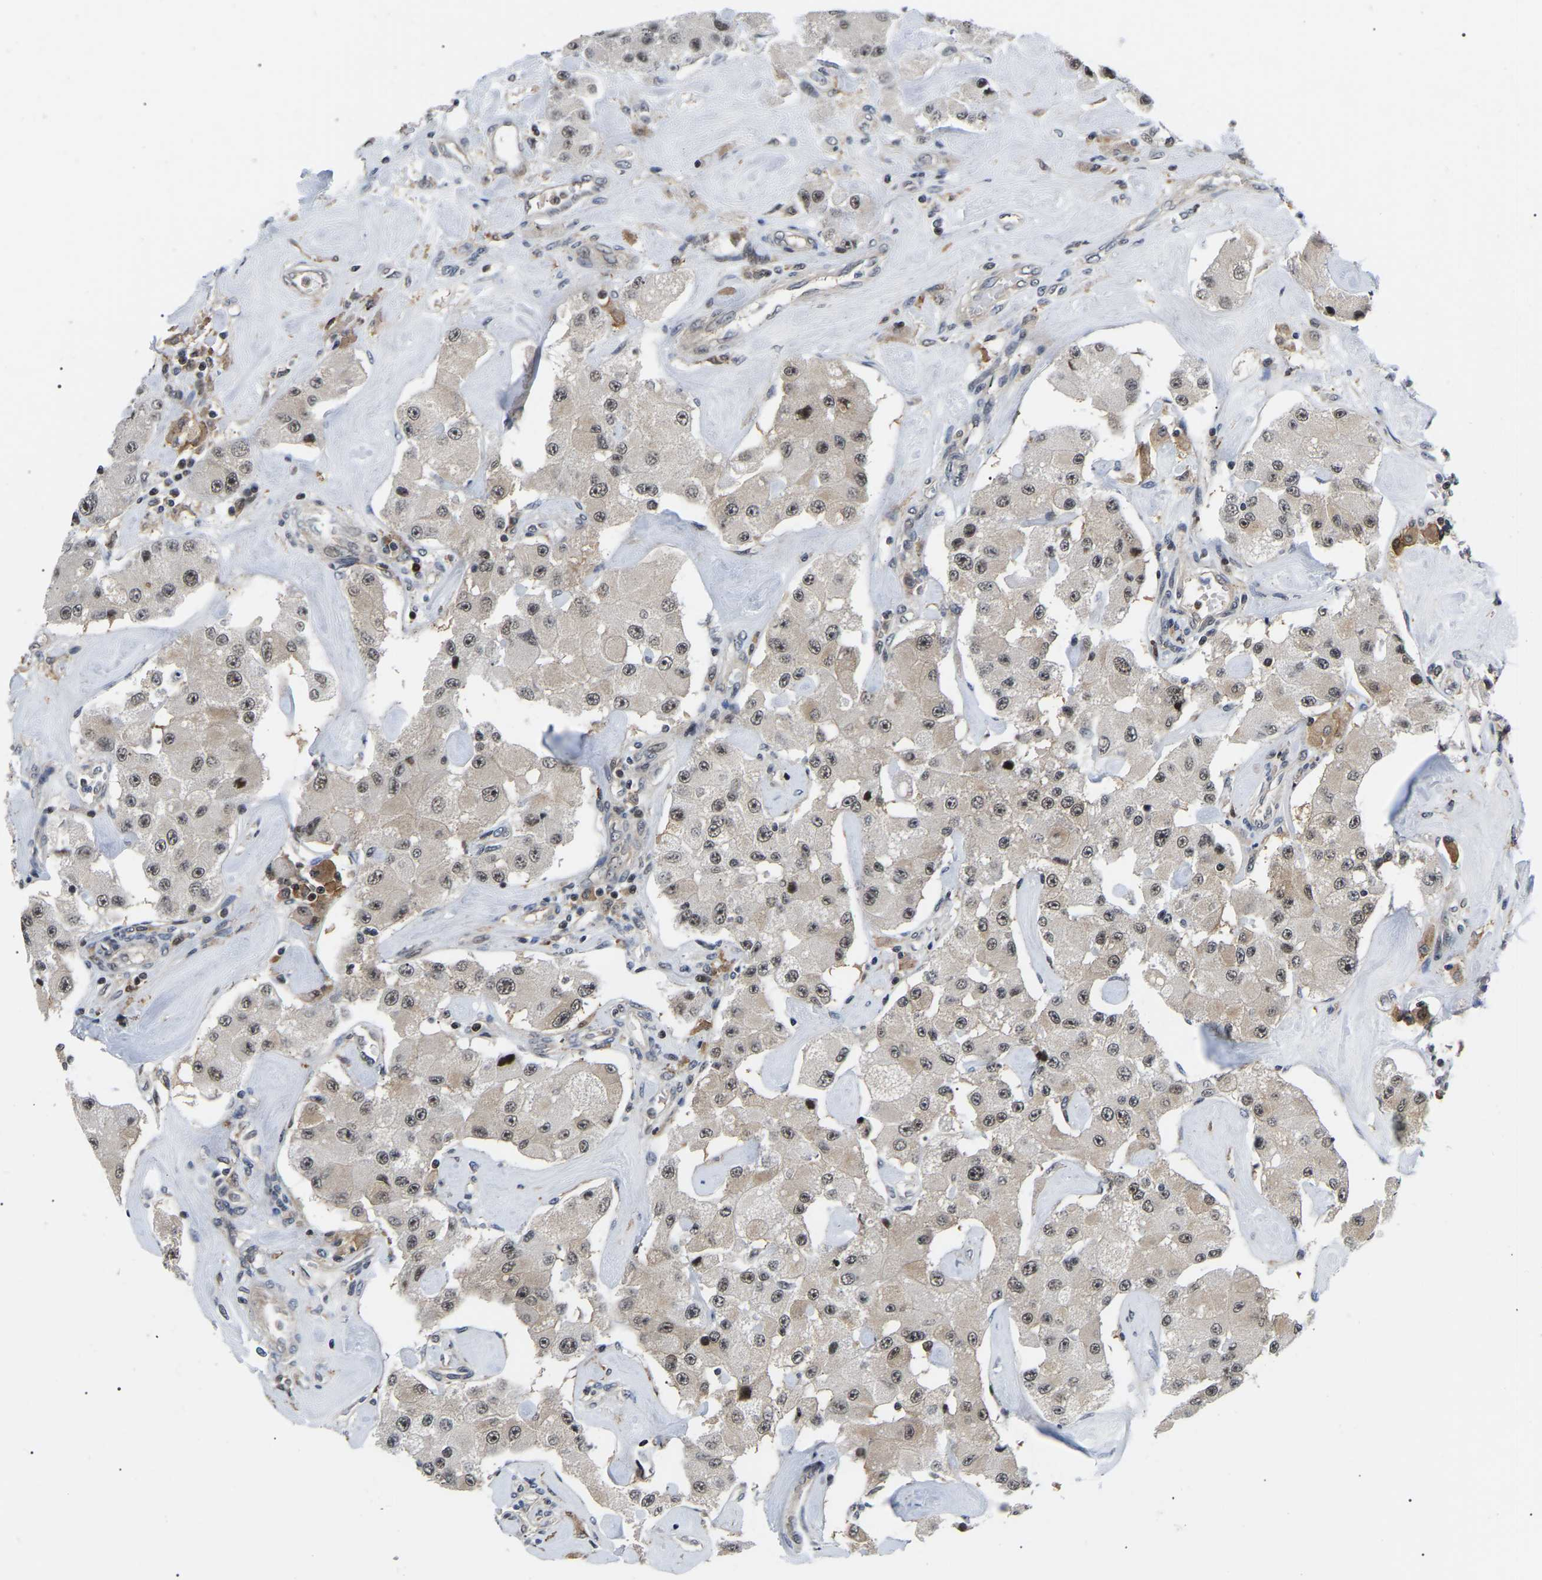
{"staining": {"intensity": "moderate", "quantity": ">75%", "location": "nuclear"}, "tissue": "carcinoid", "cell_type": "Tumor cells", "image_type": "cancer", "snomed": [{"axis": "morphology", "description": "Carcinoid, malignant, NOS"}, {"axis": "topography", "description": "Pancreas"}], "caption": "High-power microscopy captured an immunohistochemistry histopathology image of malignant carcinoid, revealing moderate nuclear positivity in approximately >75% of tumor cells.", "gene": "RRP1B", "patient": {"sex": "male", "age": 41}}